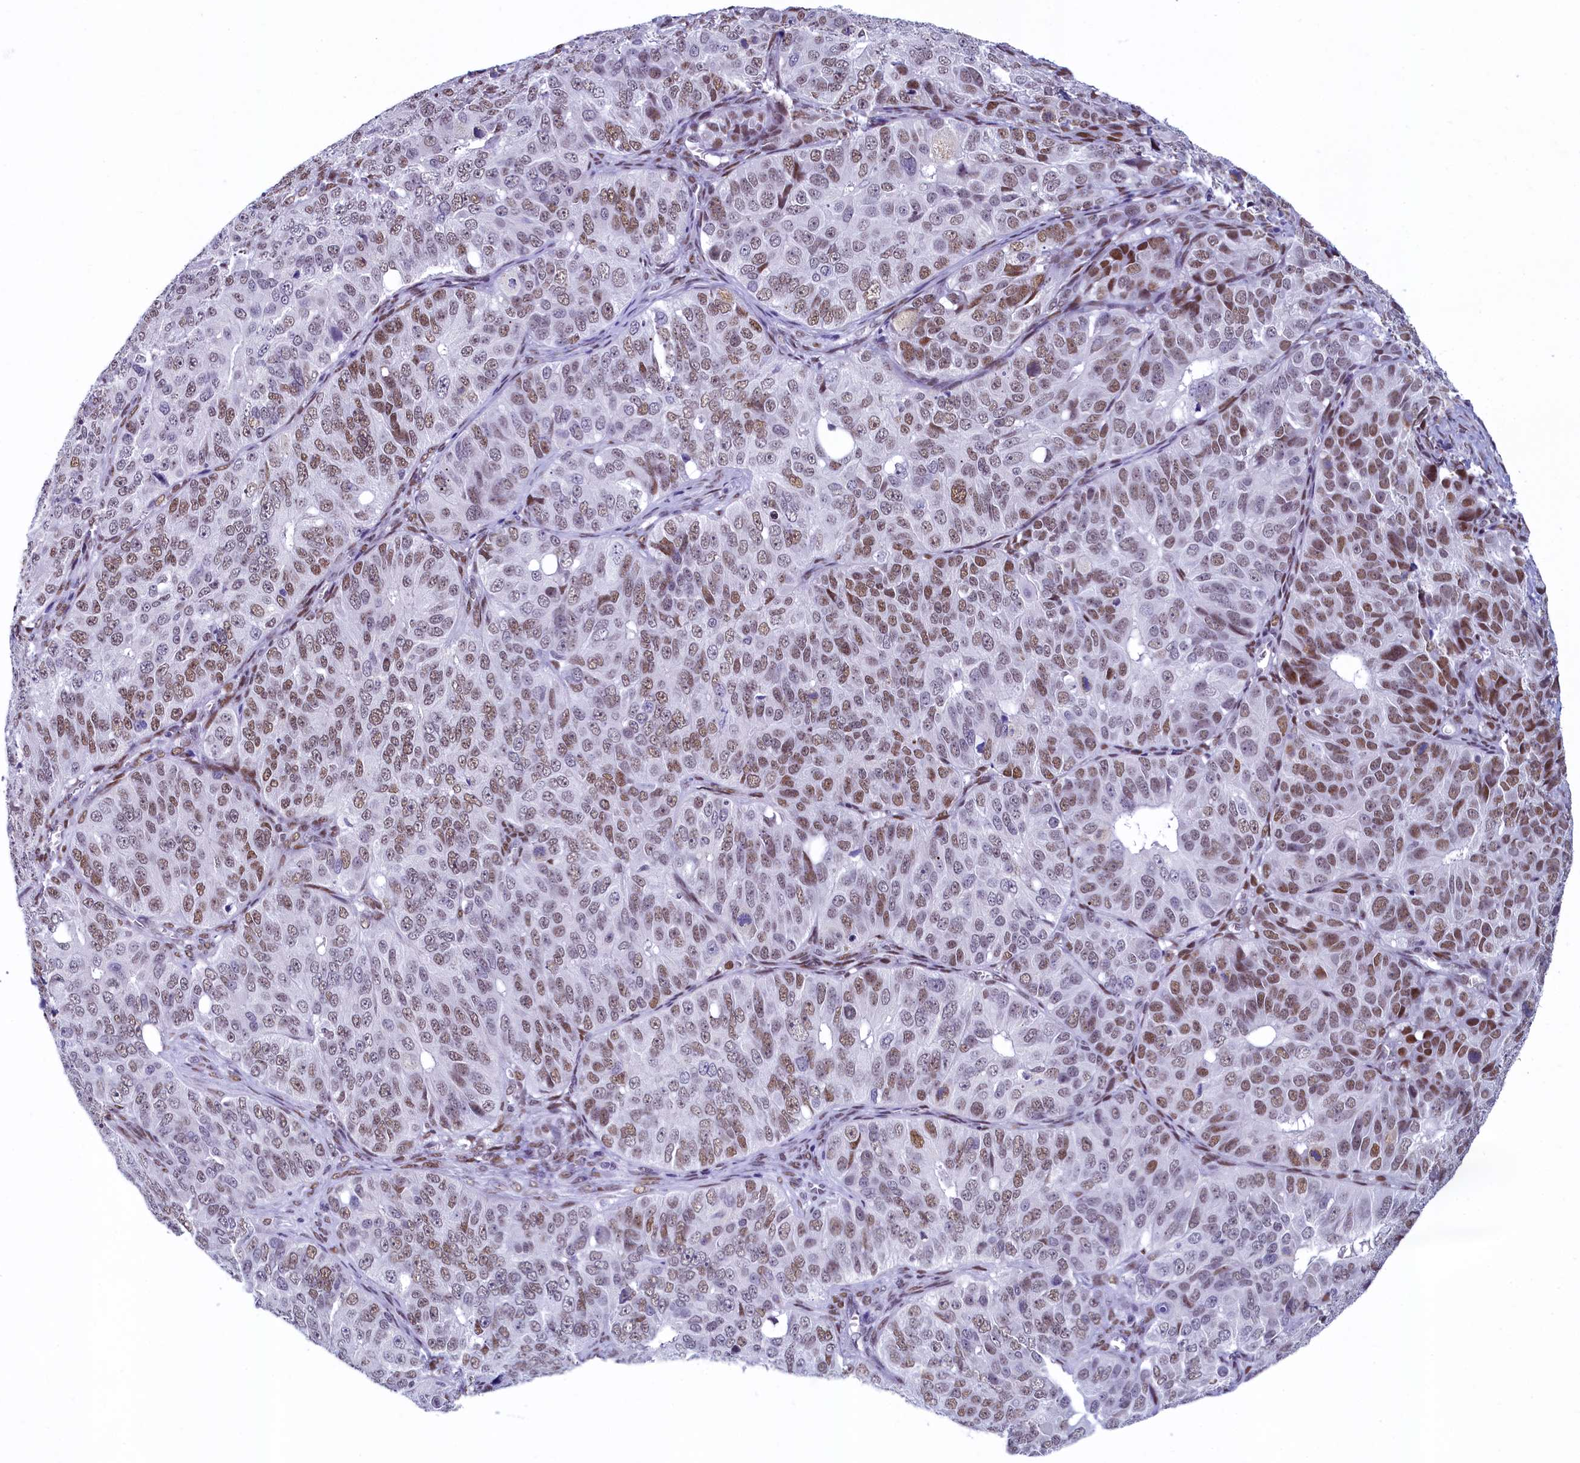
{"staining": {"intensity": "moderate", "quantity": ">75%", "location": "nuclear"}, "tissue": "ovarian cancer", "cell_type": "Tumor cells", "image_type": "cancer", "snomed": [{"axis": "morphology", "description": "Carcinoma, endometroid"}, {"axis": "topography", "description": "Ovary"}], "caption": "Moderate nuclear expression is present in about >75% of tumor cells in endometroid carcinoma (ovarian). The staining is performed using DAB (3,3'-diaminobenzidine) brown chromogen to label protein expression. The nuclei are counter-stained blue using hematoxylin.", "gene": "SUGP2", "patient": {"sex": "female", "age": 51}}